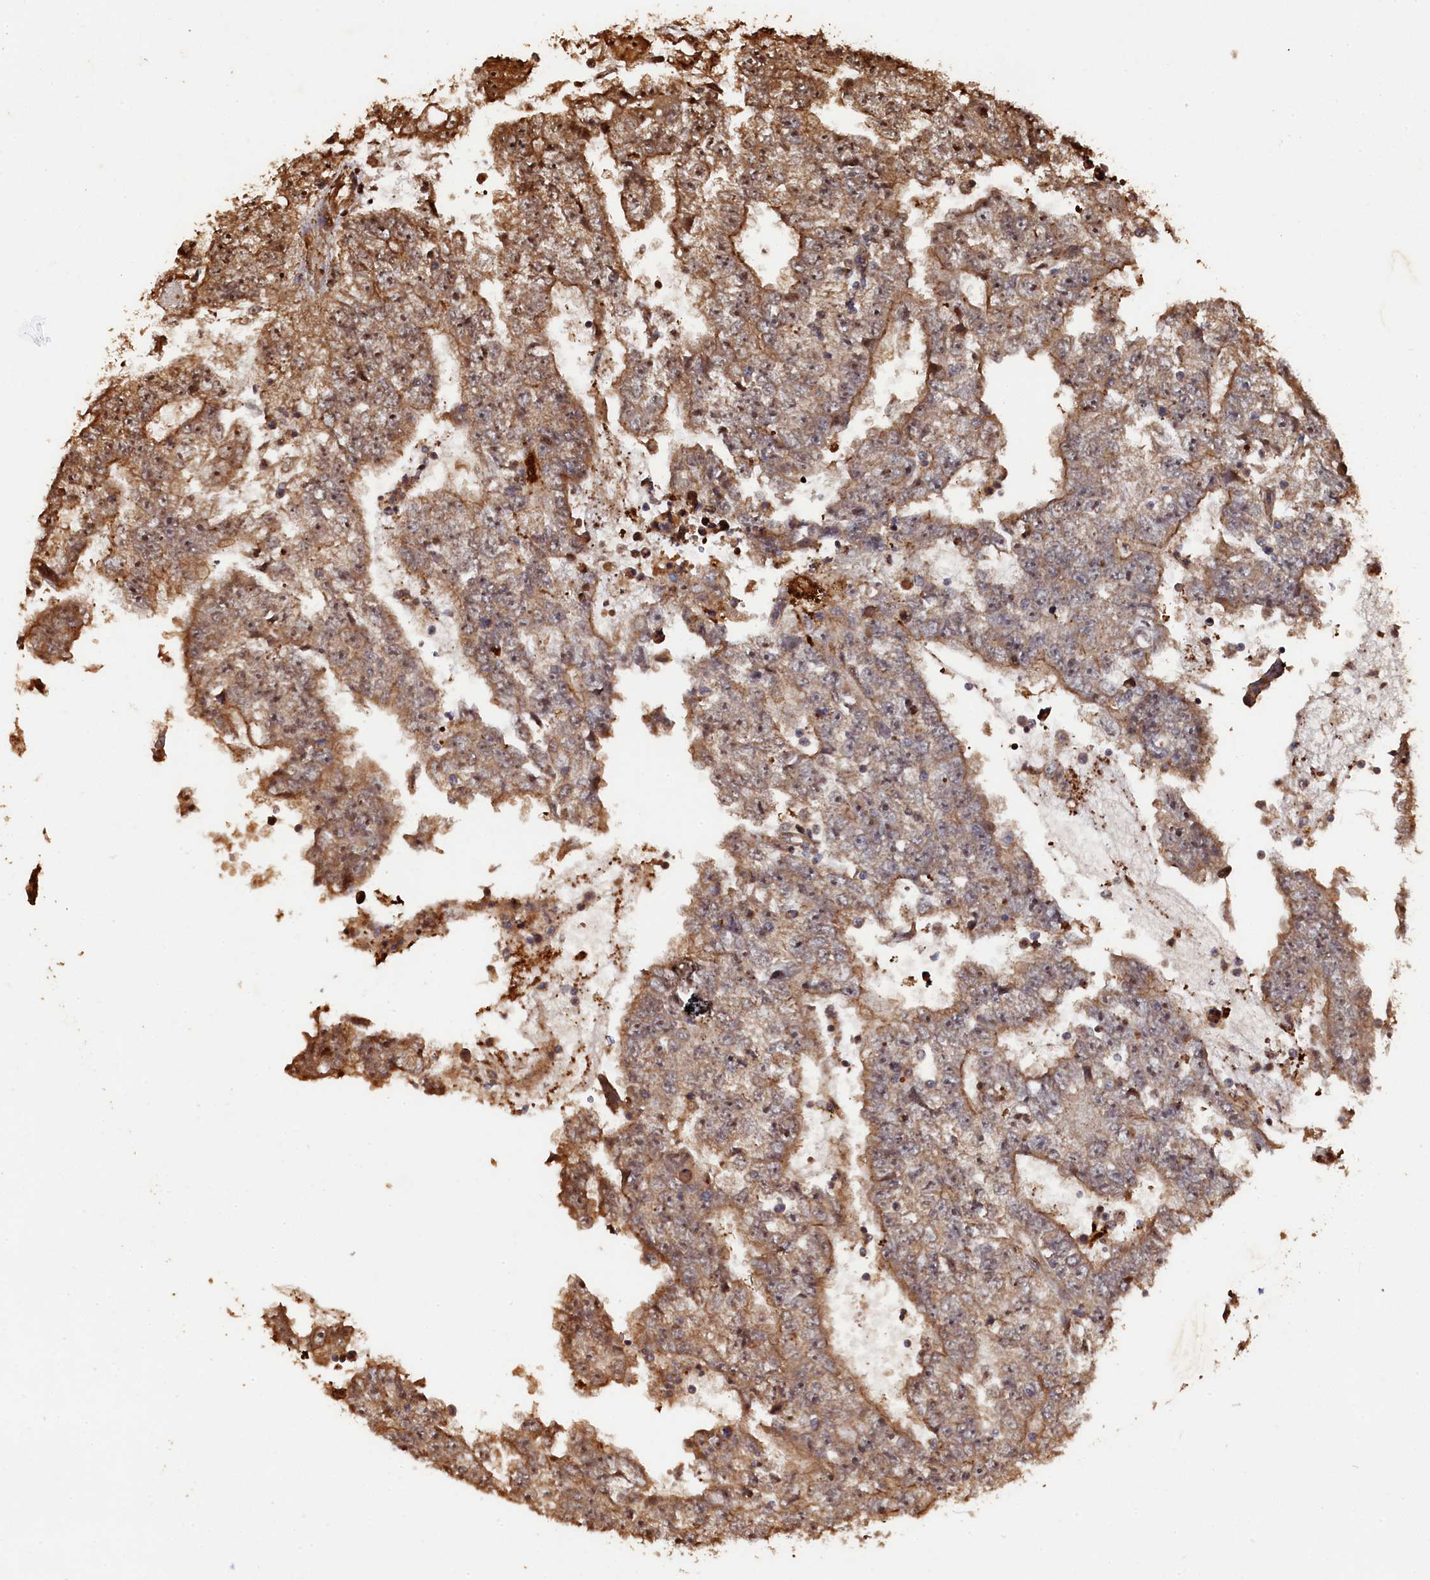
{"staining": {"intensity": "moderate", "quantity": ">75%", "location": "cytoplasmic/membranous"}, "tissue": "testis cancer", "cell_type": "Tumor cells", "image_type": "cancer", "snomed": [{"axis": "morphology", "description": "Carcinoma, Embryonal, NOS"}, {"axis": "topography", "description": "Testis"}], "caption": "Brown immunohistochemical staining in human testis cancer (embryonal carcinoma) displays moderate cytoplasmic/membranous staining in approximately >75% of tumor cells. The staining was performed using DAB (3,3'-diaminobenzidine) to visualize the protein expression in brown, while the nuclei were stained in blue with hematoxylin (Magnification: 20x).", "gene": "PIGN", "patient": {"sex": "male", "age": 25}}